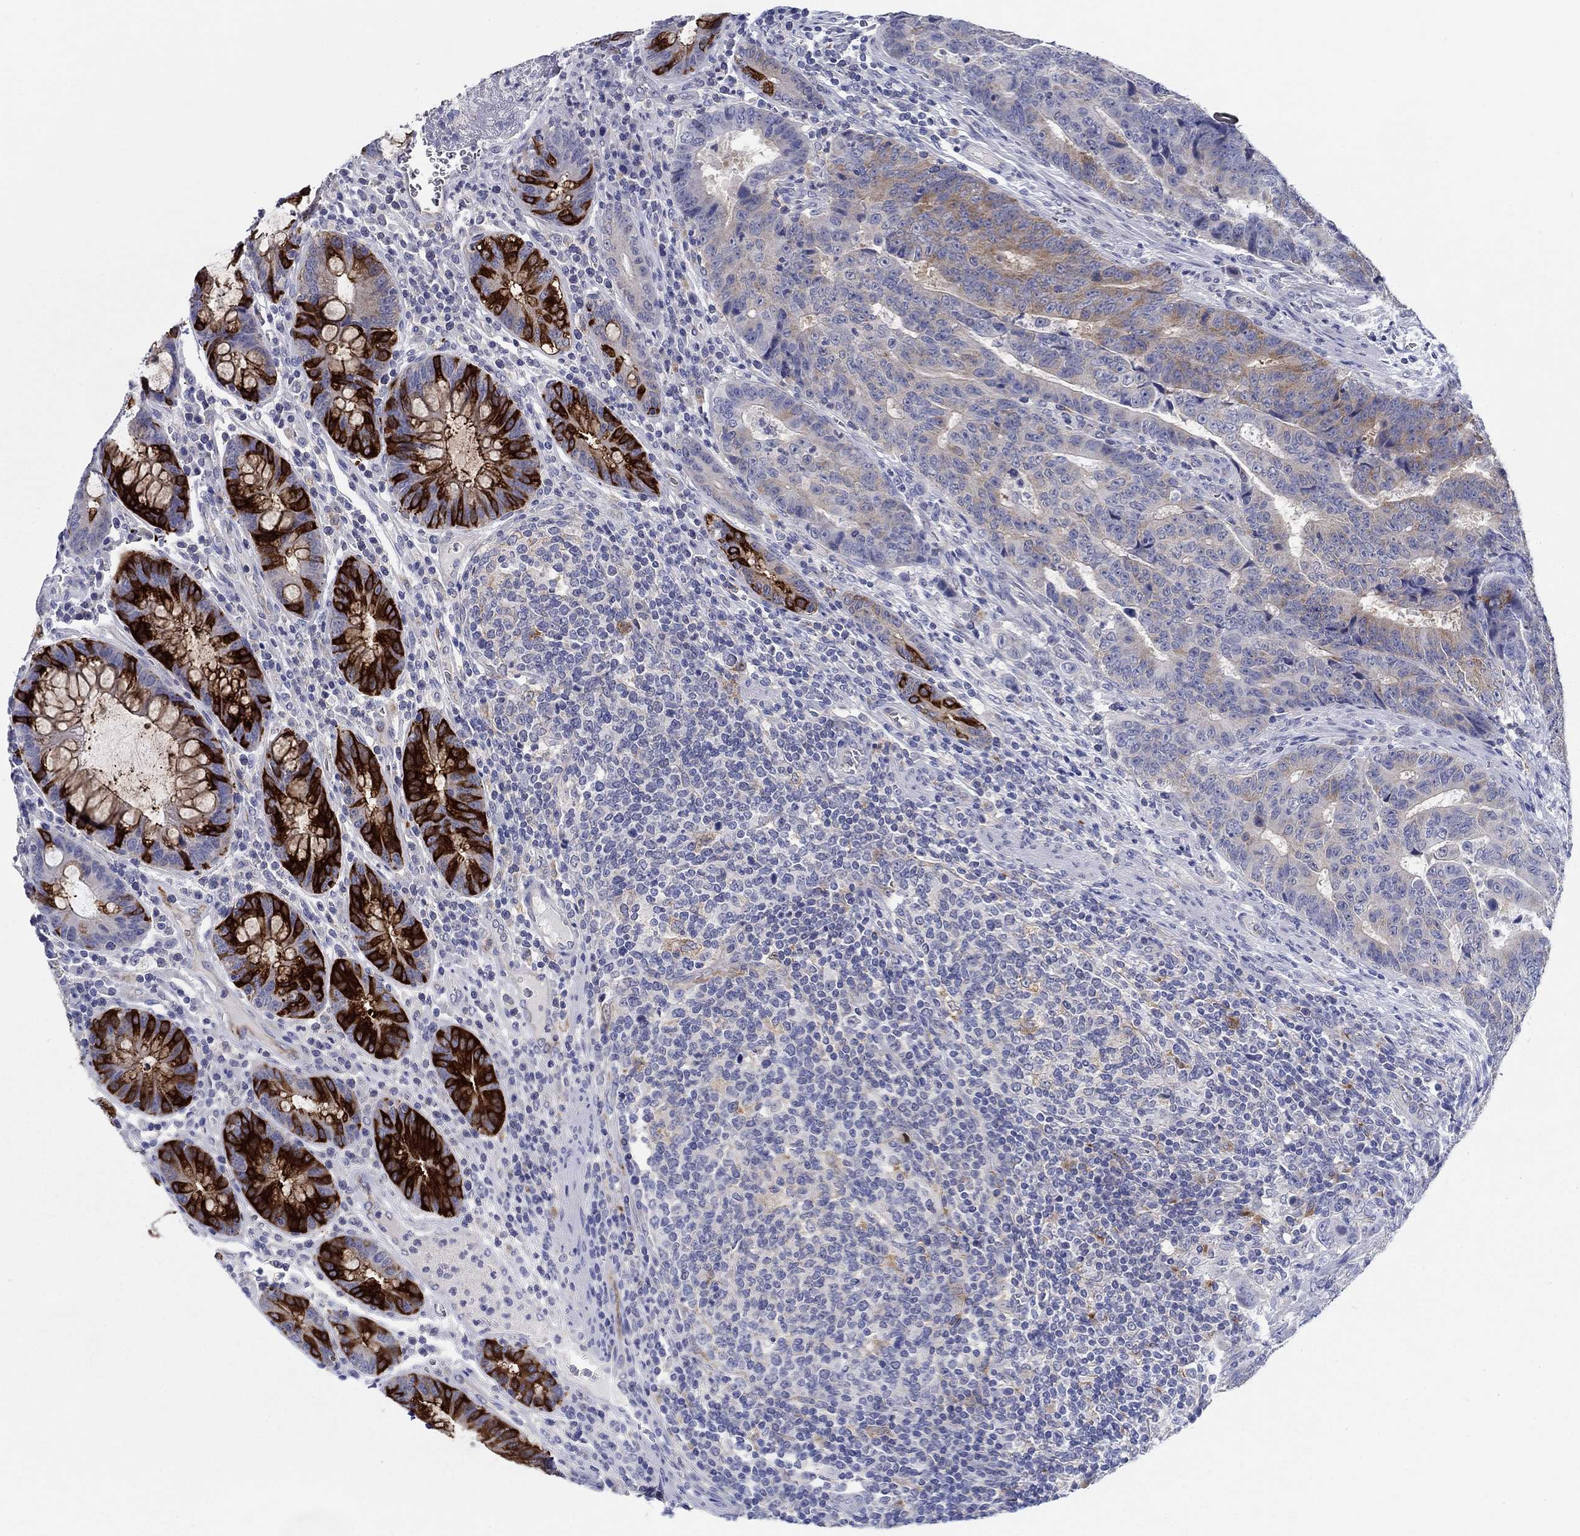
{"staining": {"intensity": "moderate", "quantity": "<25%", "location": "cytoplasmic/membranous"}, "tissue": "colorectal cancer", "cell_type": "Tumor cells", "image_type": "cancer", "snomed": [{"axis": "morphology", "description": "Adenocarcinoma, NOS"}, {"axis": "topography", "description": "Colon"}], "caption": "A low amount of moderate cytoplasmic/membranous expression is seen in about <25% of tumor cells in colorectal cancer tissue. The staining was performed using DAB (3,3'-diaminobenzidine) to visualize the protein expression in brown, while the nuclei were stained in blue with hematoxylin (Magnification: 20x).", "gene": "RAP1GAP", "patient": {"sex": "female", "age": 48}}